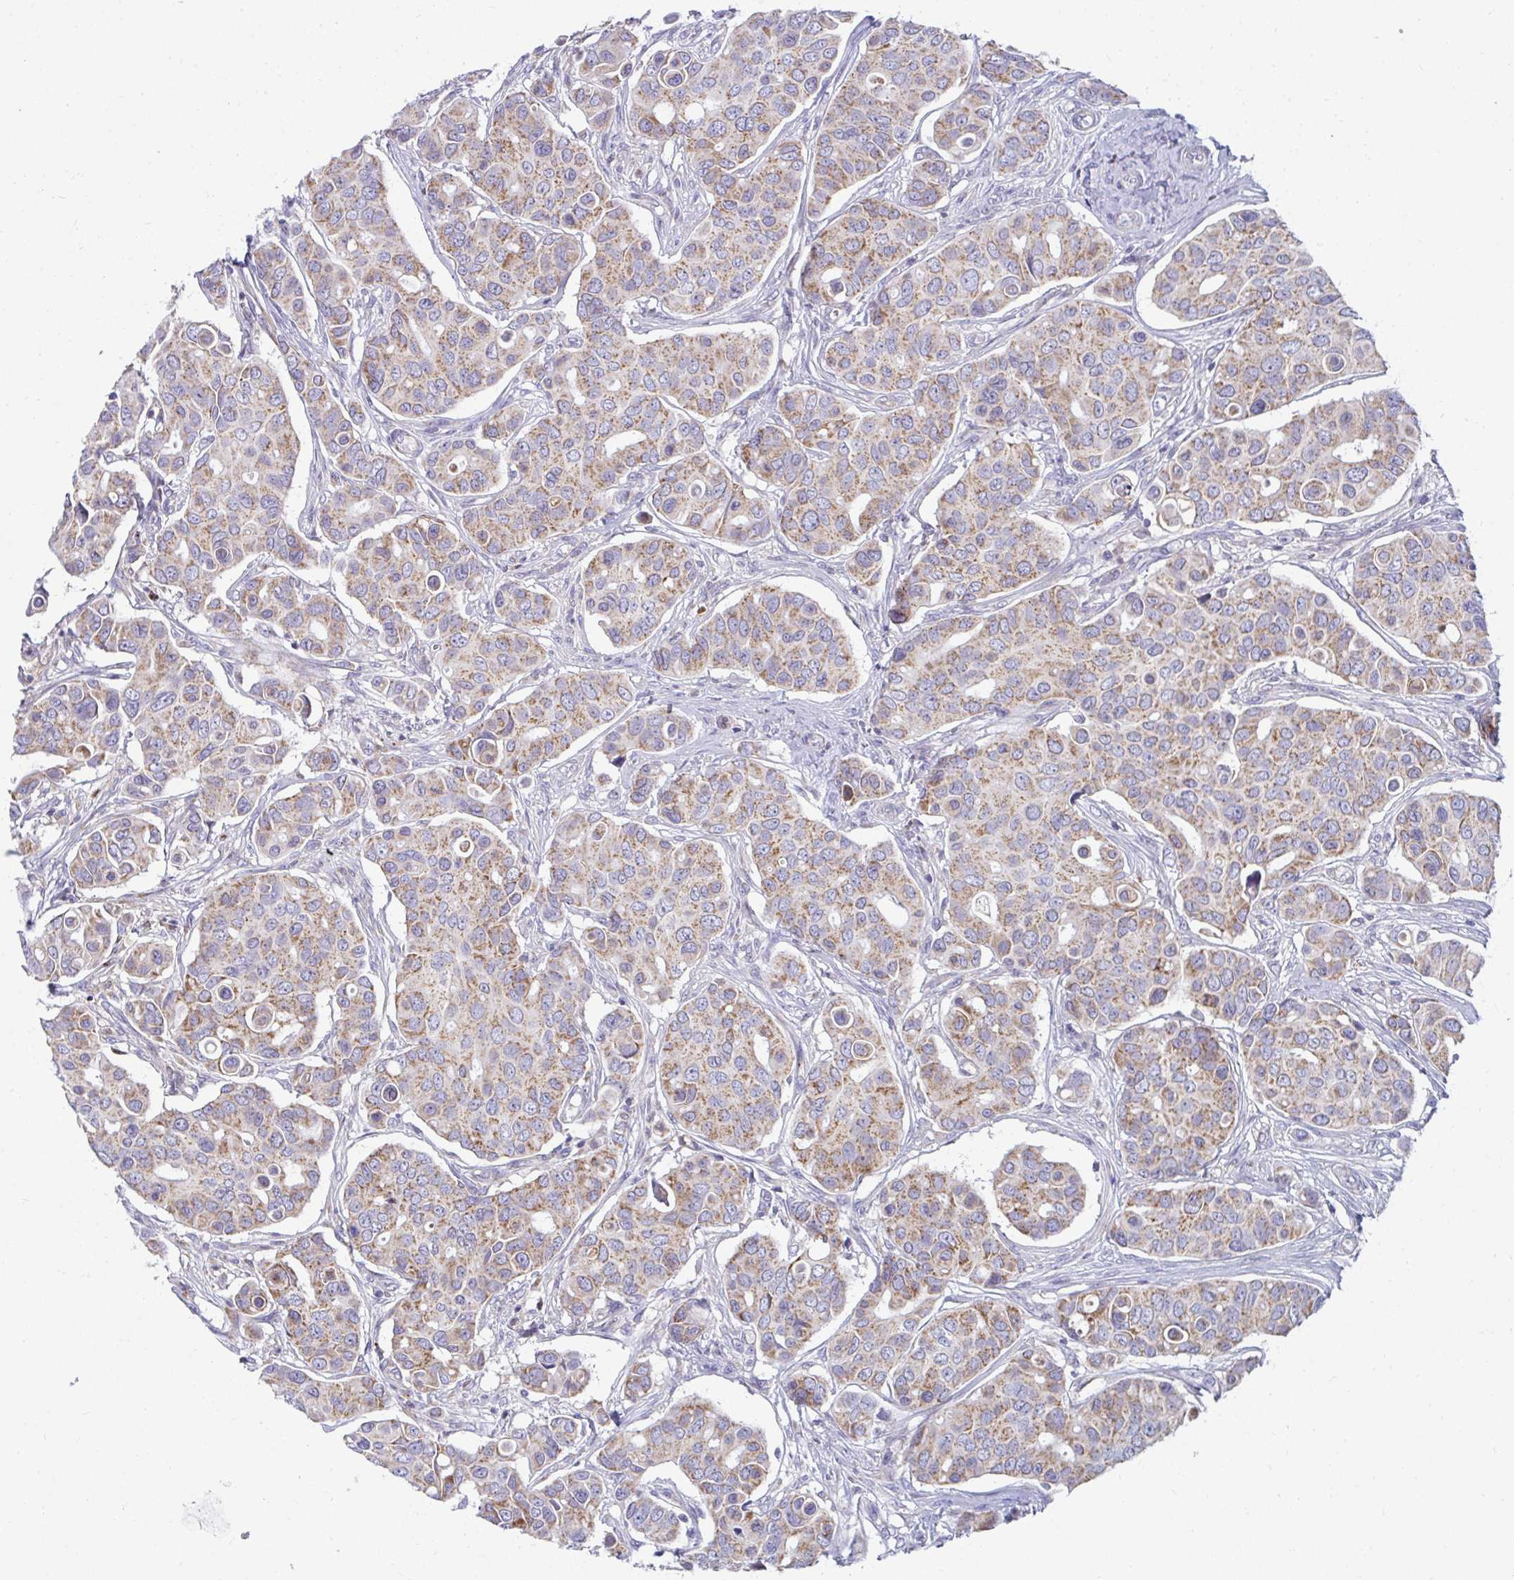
{"staining": {"intensity": "moderate", "quantity": ">75%", "location": "cytoplasmic/membranous"}, "tissue": "breast cancer", "cell_type": "Tumor cells", "image_type": "cancer", "snomed": [{"axis": "morphology", "description": "Normal tissue, NOS"}, {"axis": "morphology", "description": "Duct carcinoma"}, {"axis": "topography", "description": "Skin"}, {"axis": "topography", "description": "Breast"}], "caption": "Immunohistochemistry staining of breast cancer (invasive ductal carcinoma), which demonstrates medium levels of moderate cytoplasmic/membranous positivity in about >75% of tumor cells indicating moderate cytoplasmic/membranous protein positivity. The staining was performed using DAB (3,3'-diaminobenzidine) (brown) for protein detection and nuclei were counterstained in hematoxylin (blue).", "gene": "EXOC5", "patient": {"sex": "female", "age": 54}}